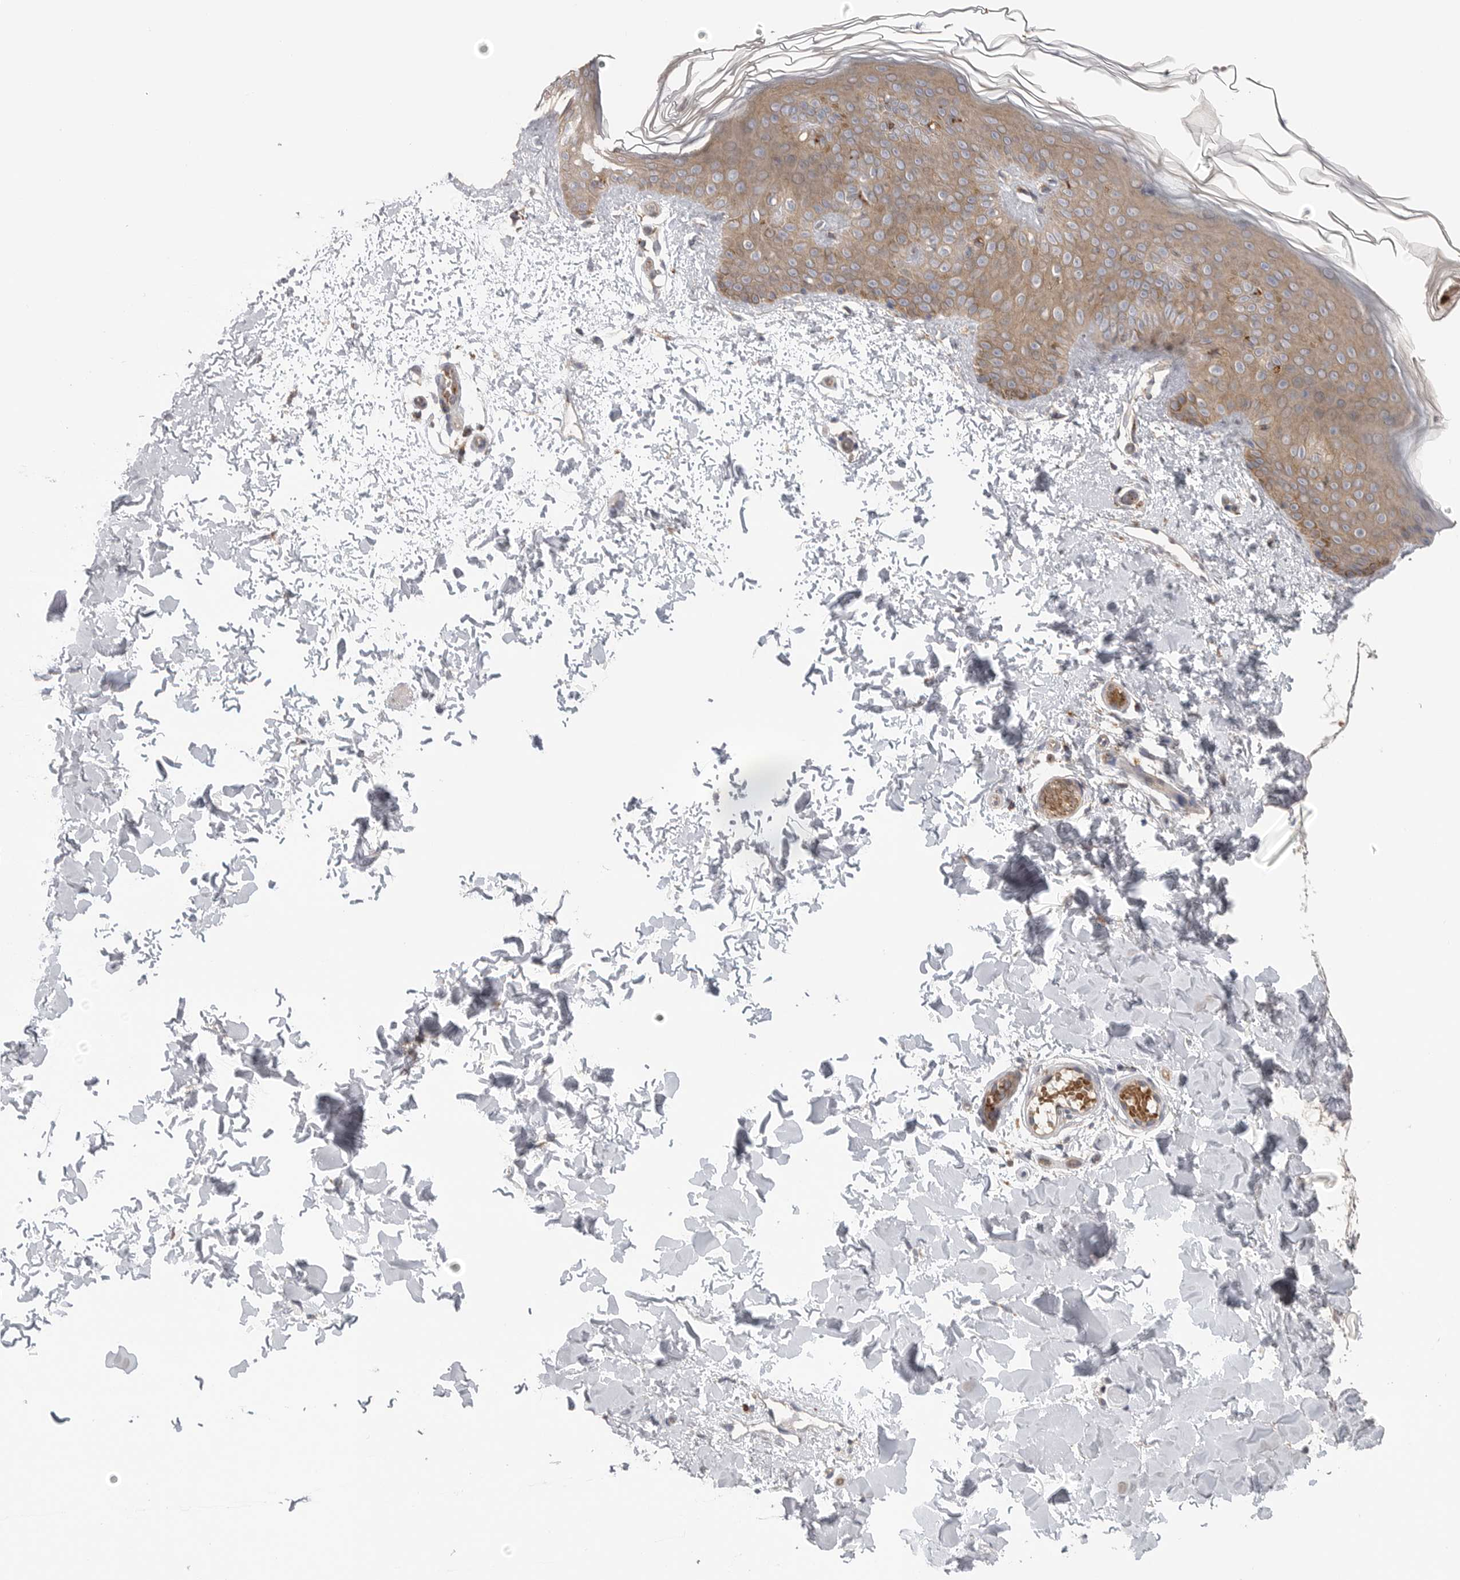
{"staining": {"intensity": "negative", "quantity": "none", "location": "none"}, "tissue": "skin", "cell_type": "Fibroblasts", "image_type": "normal", "snomed": [{"axis": "morphology", "description": "Normal tissue, NOS"}, {"axis": "morphology", "description": "Neoplasm, benign, NOS"}, {"axis": "topography", "description": "Skin"}, {"axis": "topography", "description": "Soft tissue"}], "caption": "Immunohistochemistry (IHC) of unremarkable human skin demonstrates no expression in fibroblasts.", "gene": "GALNS", "patient": {"sex": "male", "age": 26}}